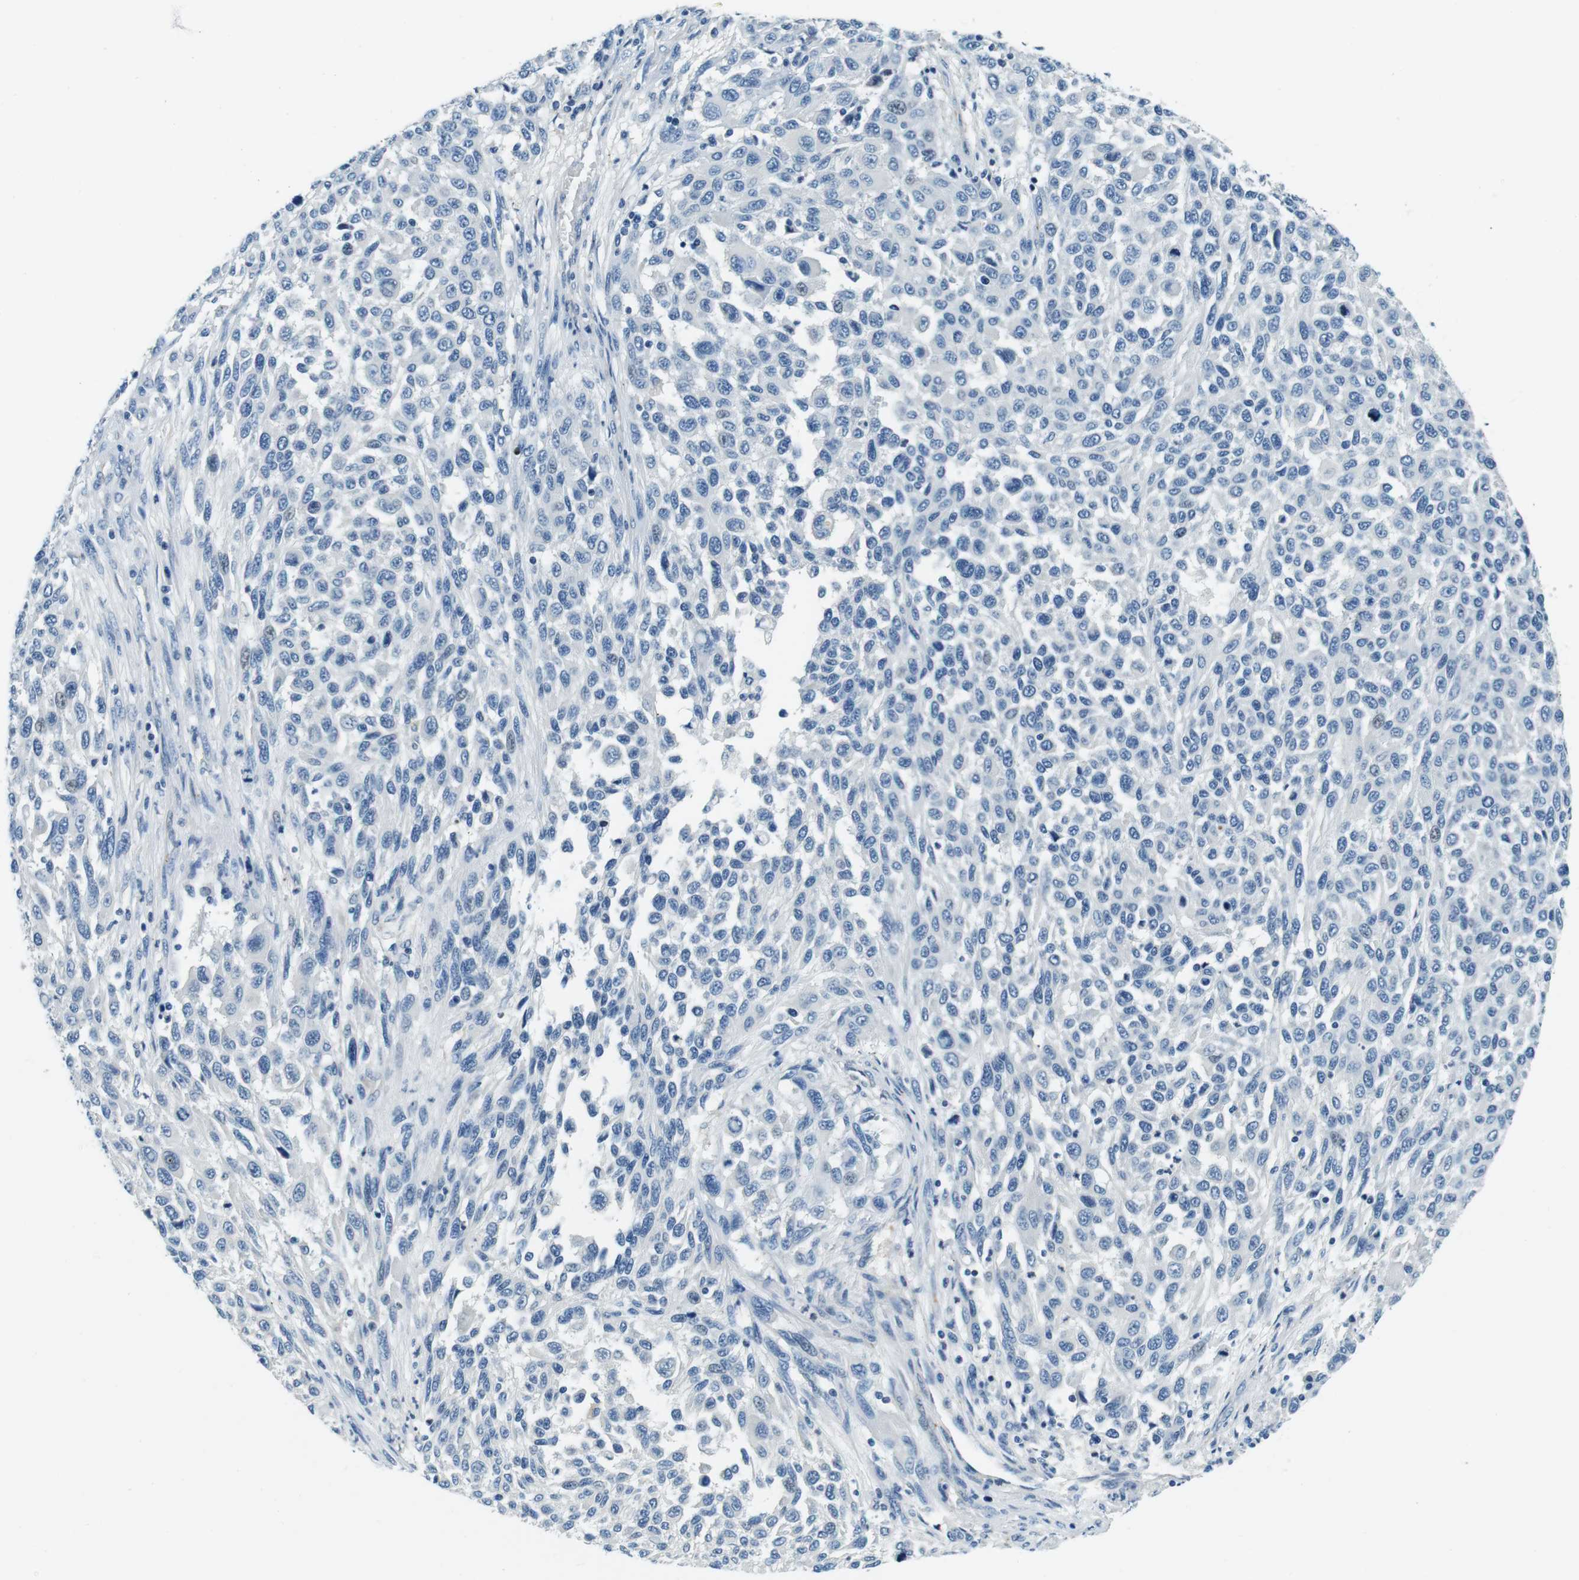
{"staining": {"intensity": "negative", "quantity": "none", "location": "none"}, "tissue": "melanoma", "cell_type": "Tumor cells", "image_type": "cancer", "snomed": [{"axis": "morphology", "description": "Malignant melanoma, Metastatic site"}, {"axis": "topography", "description": "Lymph node"}], "caption": "High magnification brightfield microscopy of melanoma stained with DAB (brown) and counterstained with hematoxylin (blue): tumor cells show no significant staining. (DAB (3,3'-diaminobenzidine) IHC with hematoxylin counter stain).", "gene": "KCNJ5", "patient": {"sex": "male", "age": 61}}